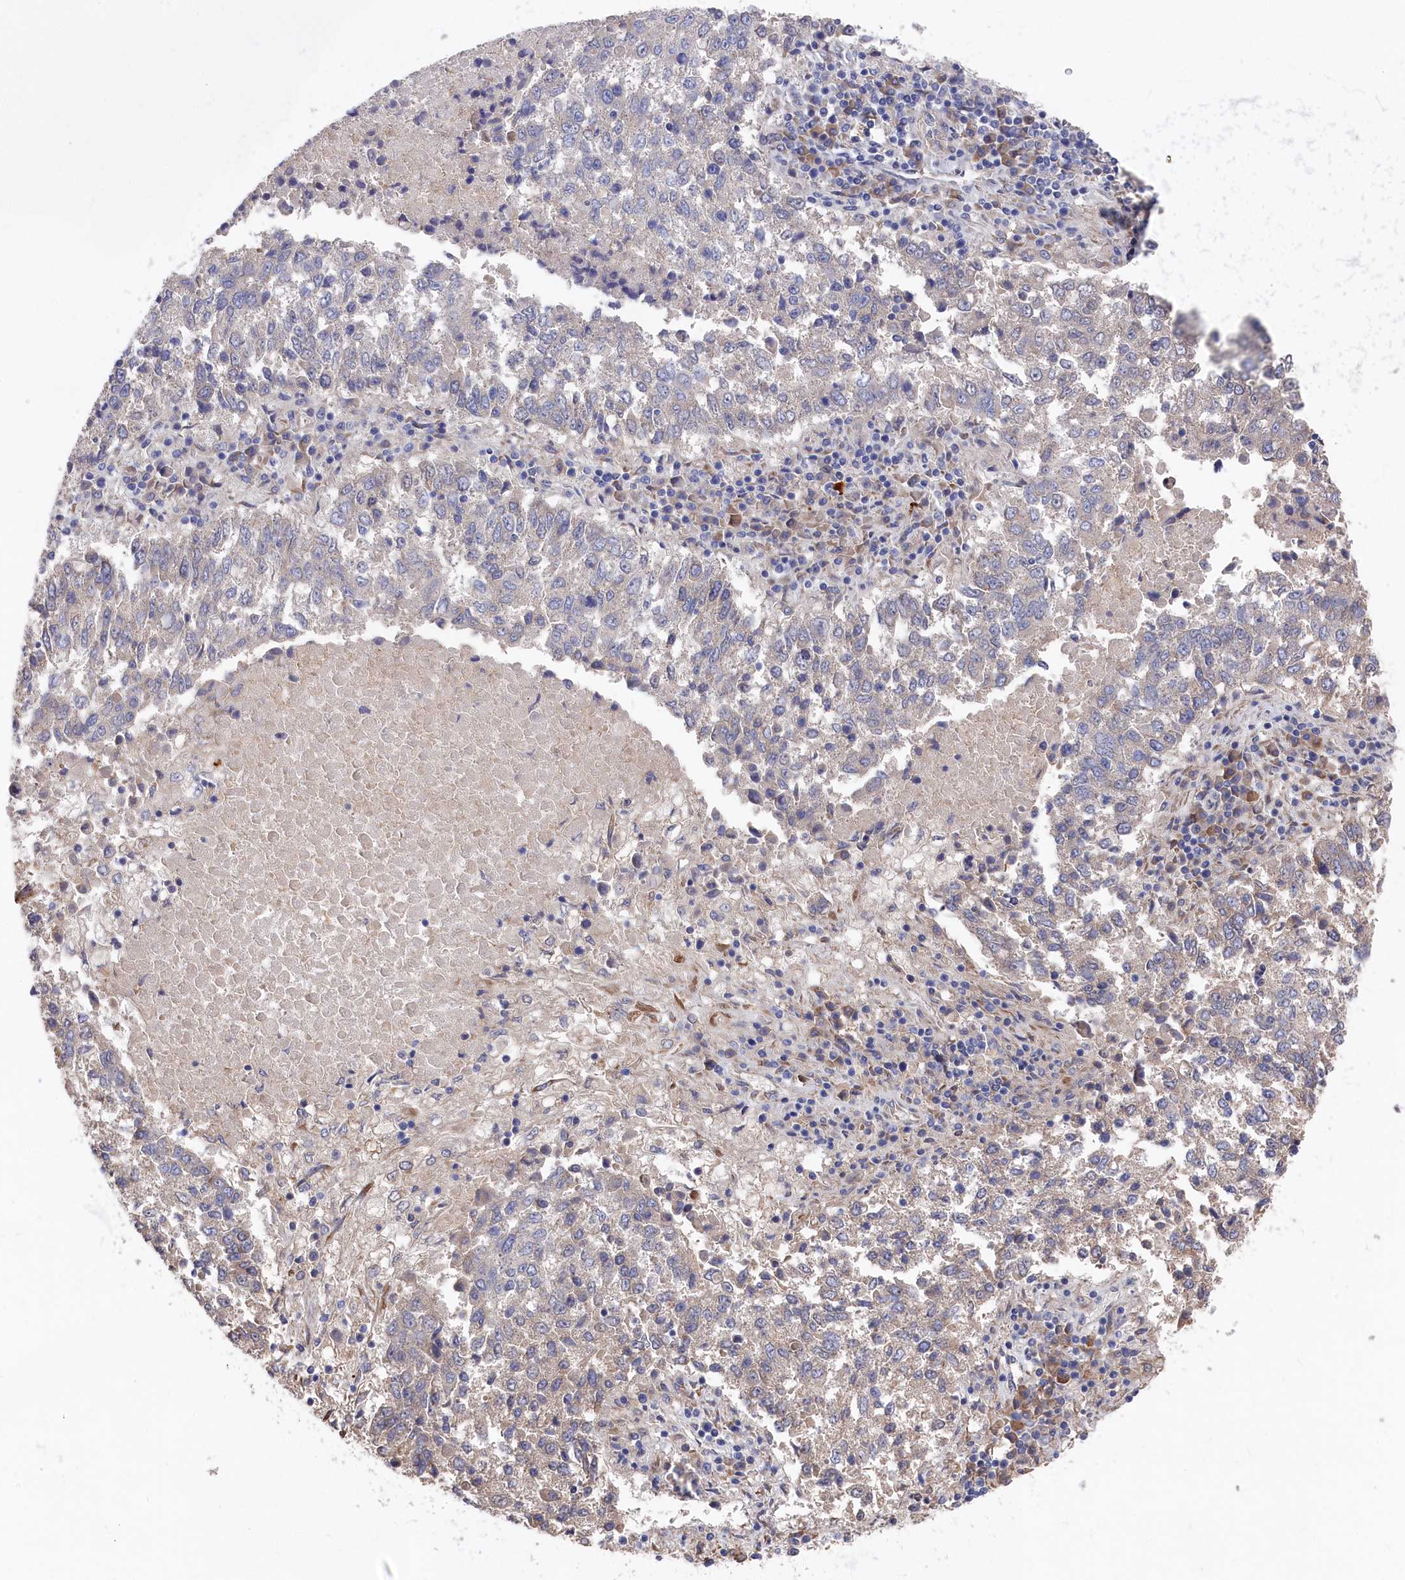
{"staining": {"intensity": "negative", "quantity": "none", "location": "none"}, "tissue": "lung cancer", "cell_type": "Tumor cells", "image_type": "cancer", "snomed": [{"axis": "morphology", "description": "Squamous cell carcinoma, NOS"}, {"axis": "topography", "description": "Lung"}], "caption": "Lung cancer (squamous cell carcinoma) stained for a protein using IHC displays no positivity tumor cells.", "gene": "CYB5D2", "patient": {"sex": "male", "age": 73}}